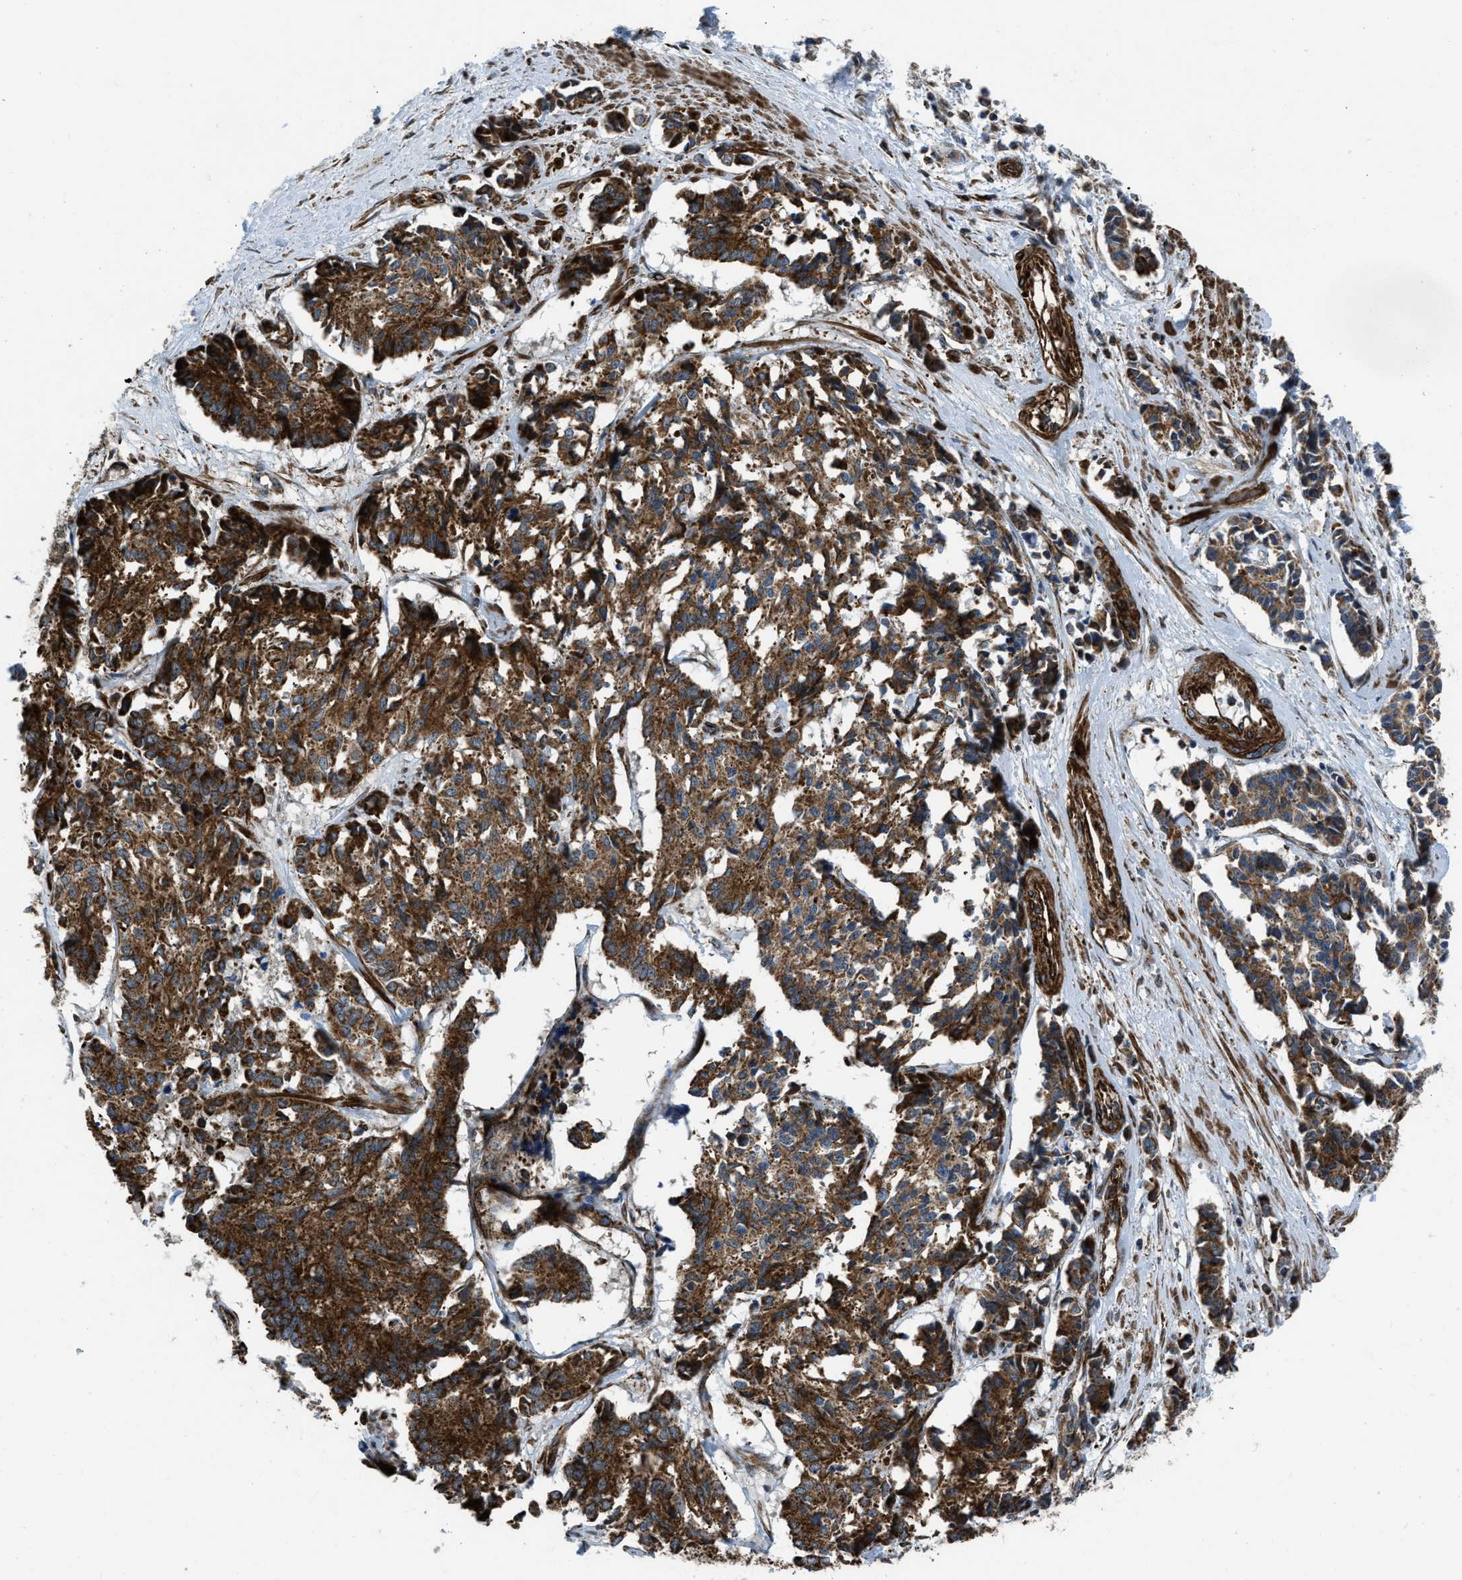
{"staining": {"intensity": "strong", "quantity": ">75%", "location": "cytoplasmic/membranous"}, "tissue": "cervical cancer", "cell_type": "Tumor cells", "image_type": "cancer", "snomed": [{"axis": "morphology", "description": "Squamous cell carcinoma, NOS"}, {"axis": "topography", "description": "Cervix"}], "caption": "Immunohistochemistry (IHC) (DAB (3,3'-diaminobenzidine)) staining of squamous cell carcinoma (cervical) shows strong cytoplasmic/membranous protein staining in approximately >75% of tumor cells.", "gene": "GSDME", "patient": {"sex": "female", "age": 35}}